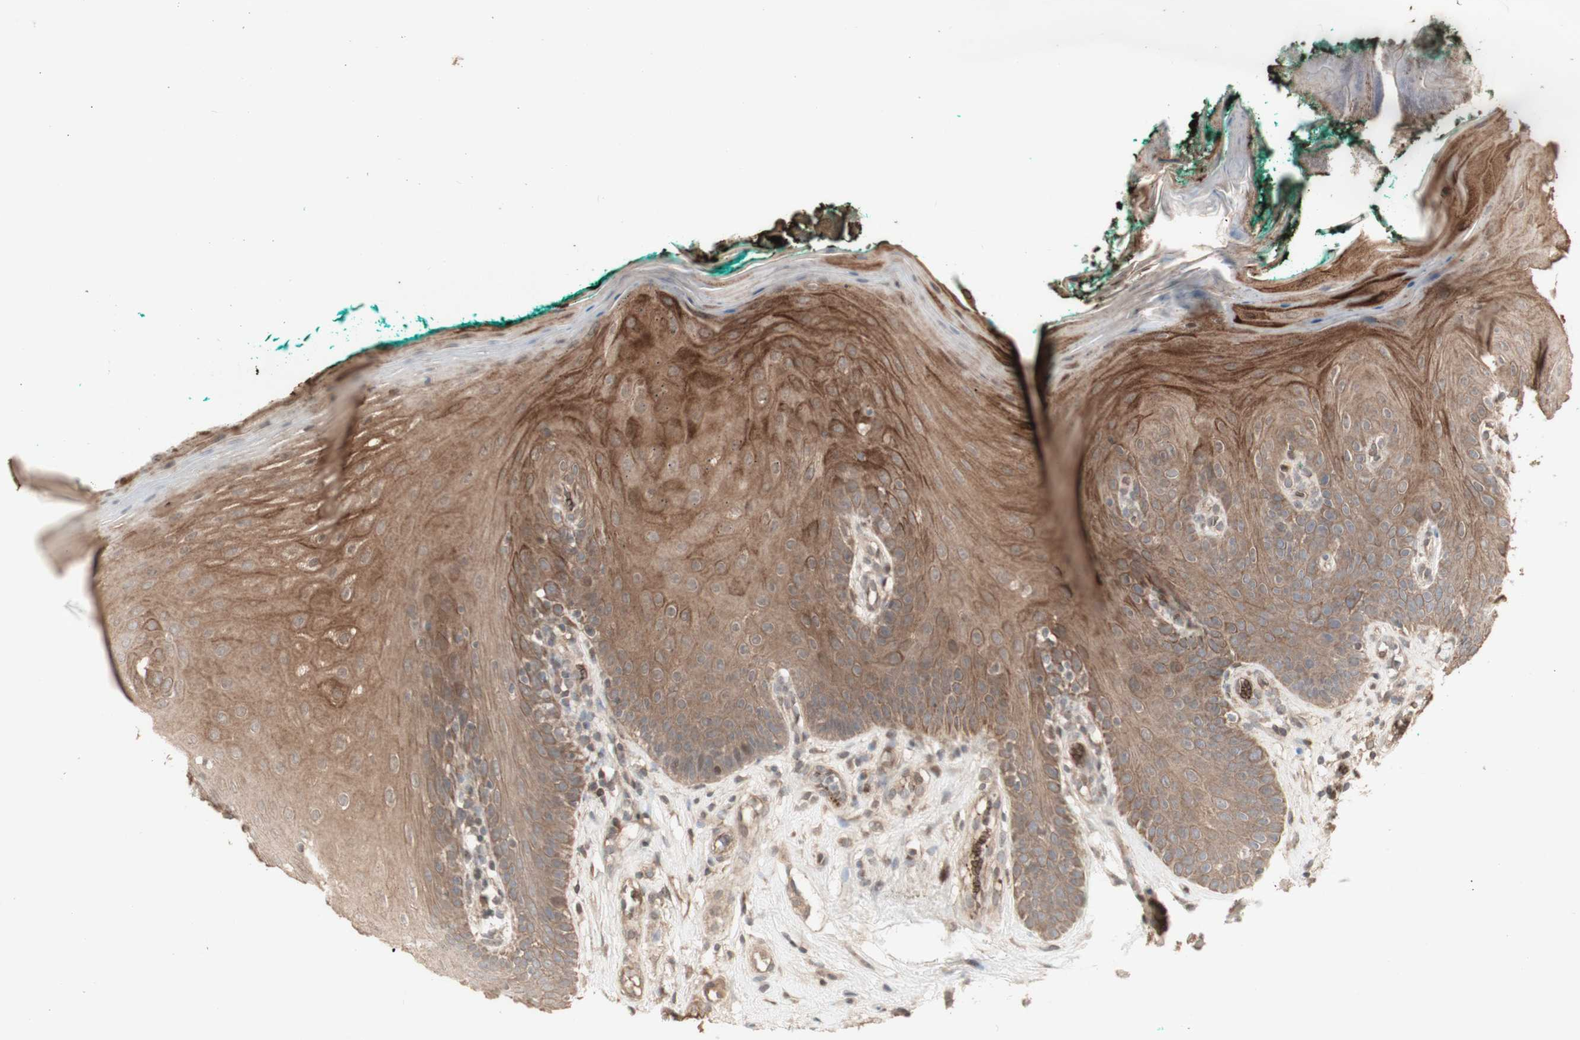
{"staining": {"intensity": "moderate", "quantity": ">75%", "location": "cytoplasmic/membranous"}, "tissue": "oral mucosa", "cell_type": "Squamous epithelial cells", "image_type": "normal", "snomed": [{"axis": "morphology", "description": "Normal tissue, NOS"}, {"axis": "topography", "description": "Skeletal muscle"}, {"axis": "topography", "description": "Oral tissue"}], "caption": "Protein staining of normal oral mucosa demonstrates moderate cytoplasmic/membranous staining in approximately >75% of squamous epithelial cells.", "gene": "ALOX12", "patient": {"sex": "male", "age": 58}}